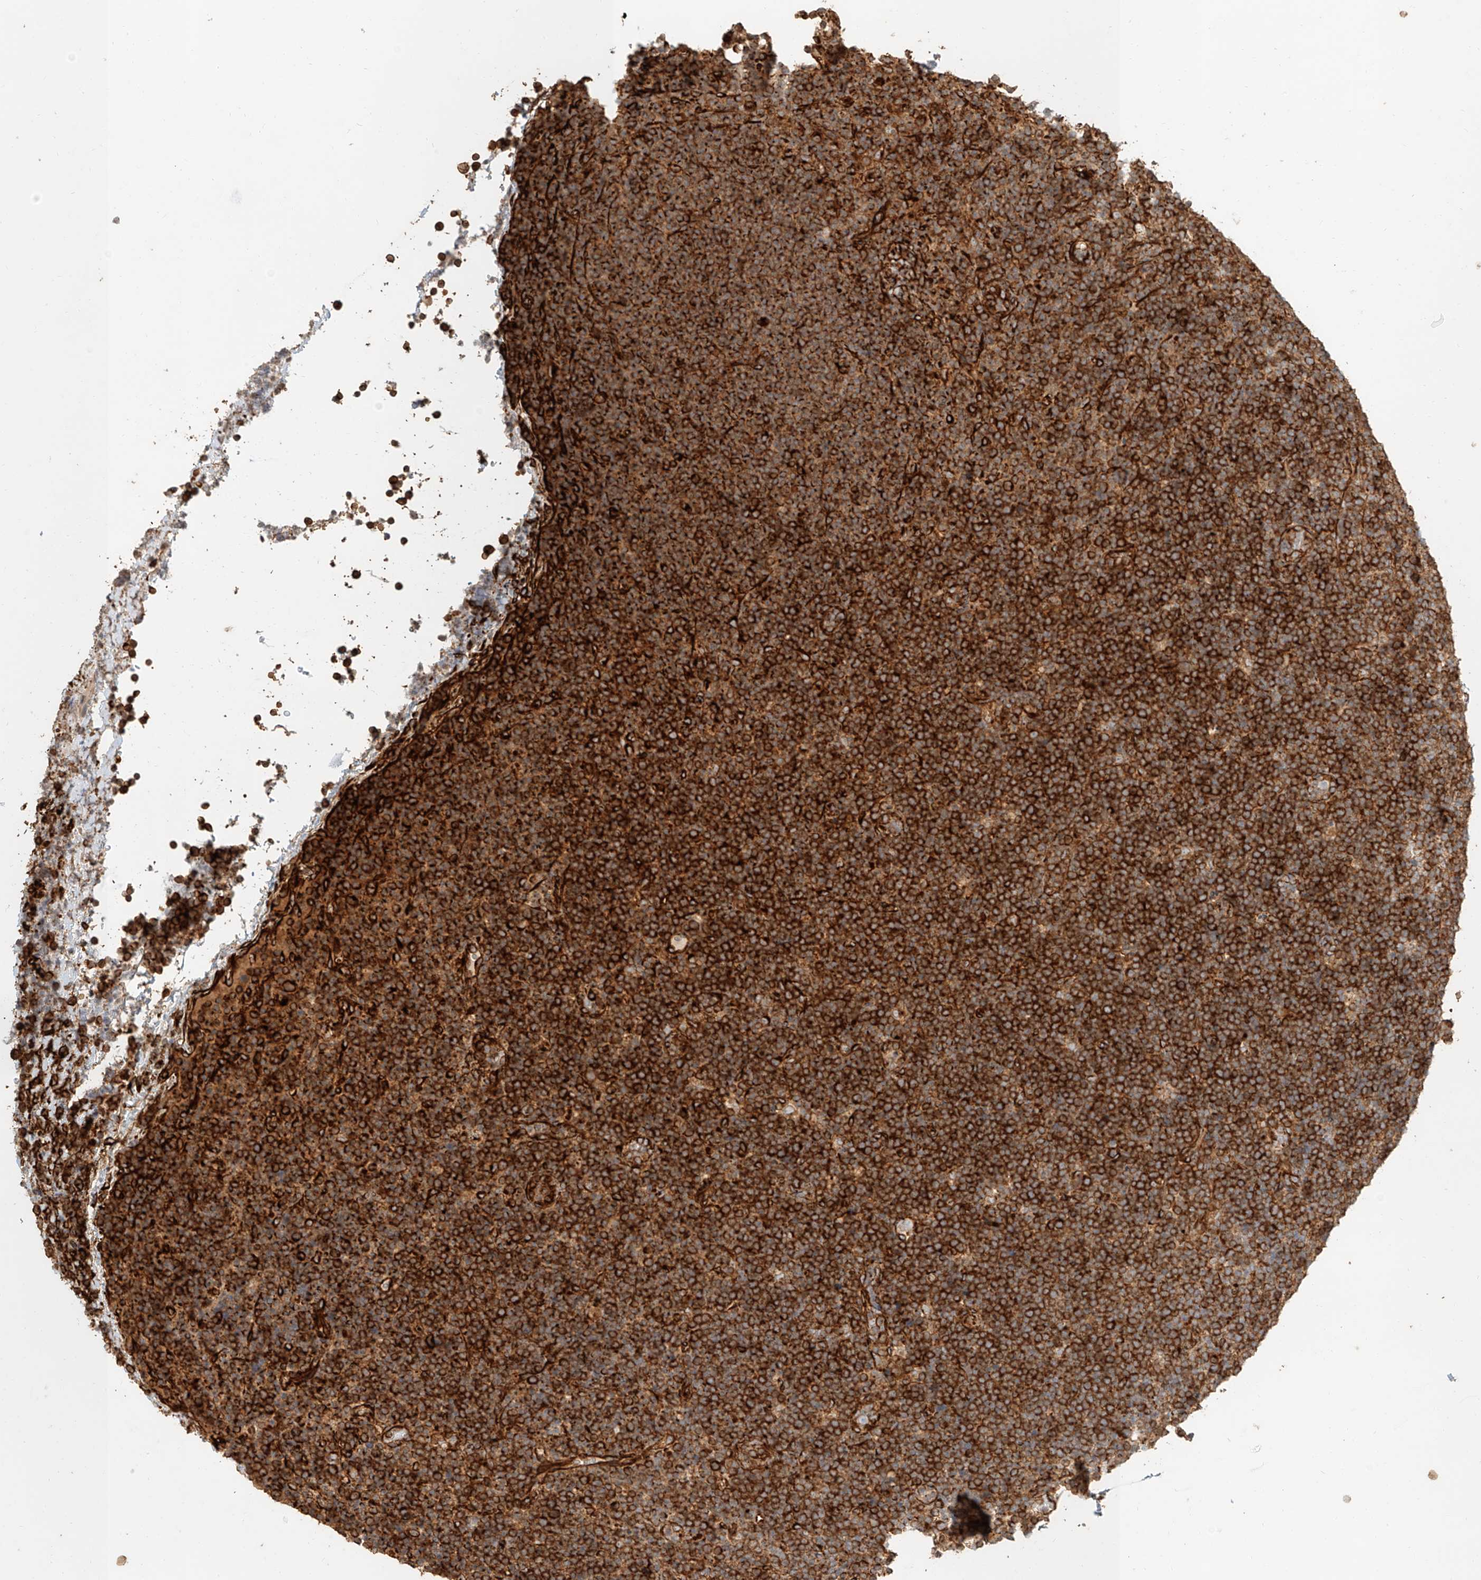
{"staining": {"intensity": "strong", "quantity": ">75%", "location": "cytoplasmic/membranous"}, "tissue": "lymphoma", "cell_type": "Tumor cells", "image_type": "cancer", "snomed": [{"axis": "morphology", "description": "Malignant lymphoma, non-Hodgkin's type, High grade"}, {"axis": "topography", "description": "Lymph node"}], "caption": "High-grade malignant lymphoma, non-Hodgkin's type tissue displays strong cytoplasmic/membranous positivity in approximately >75% of tumor cells, visualized by immunohistochemistry. The staining was performed using DAB, with brown indicating positive protein expression. Nuclei are stained blue with hematoxylin.", "gene": "NAP1L1", "patient": {"sex": "male", "age": 13}}